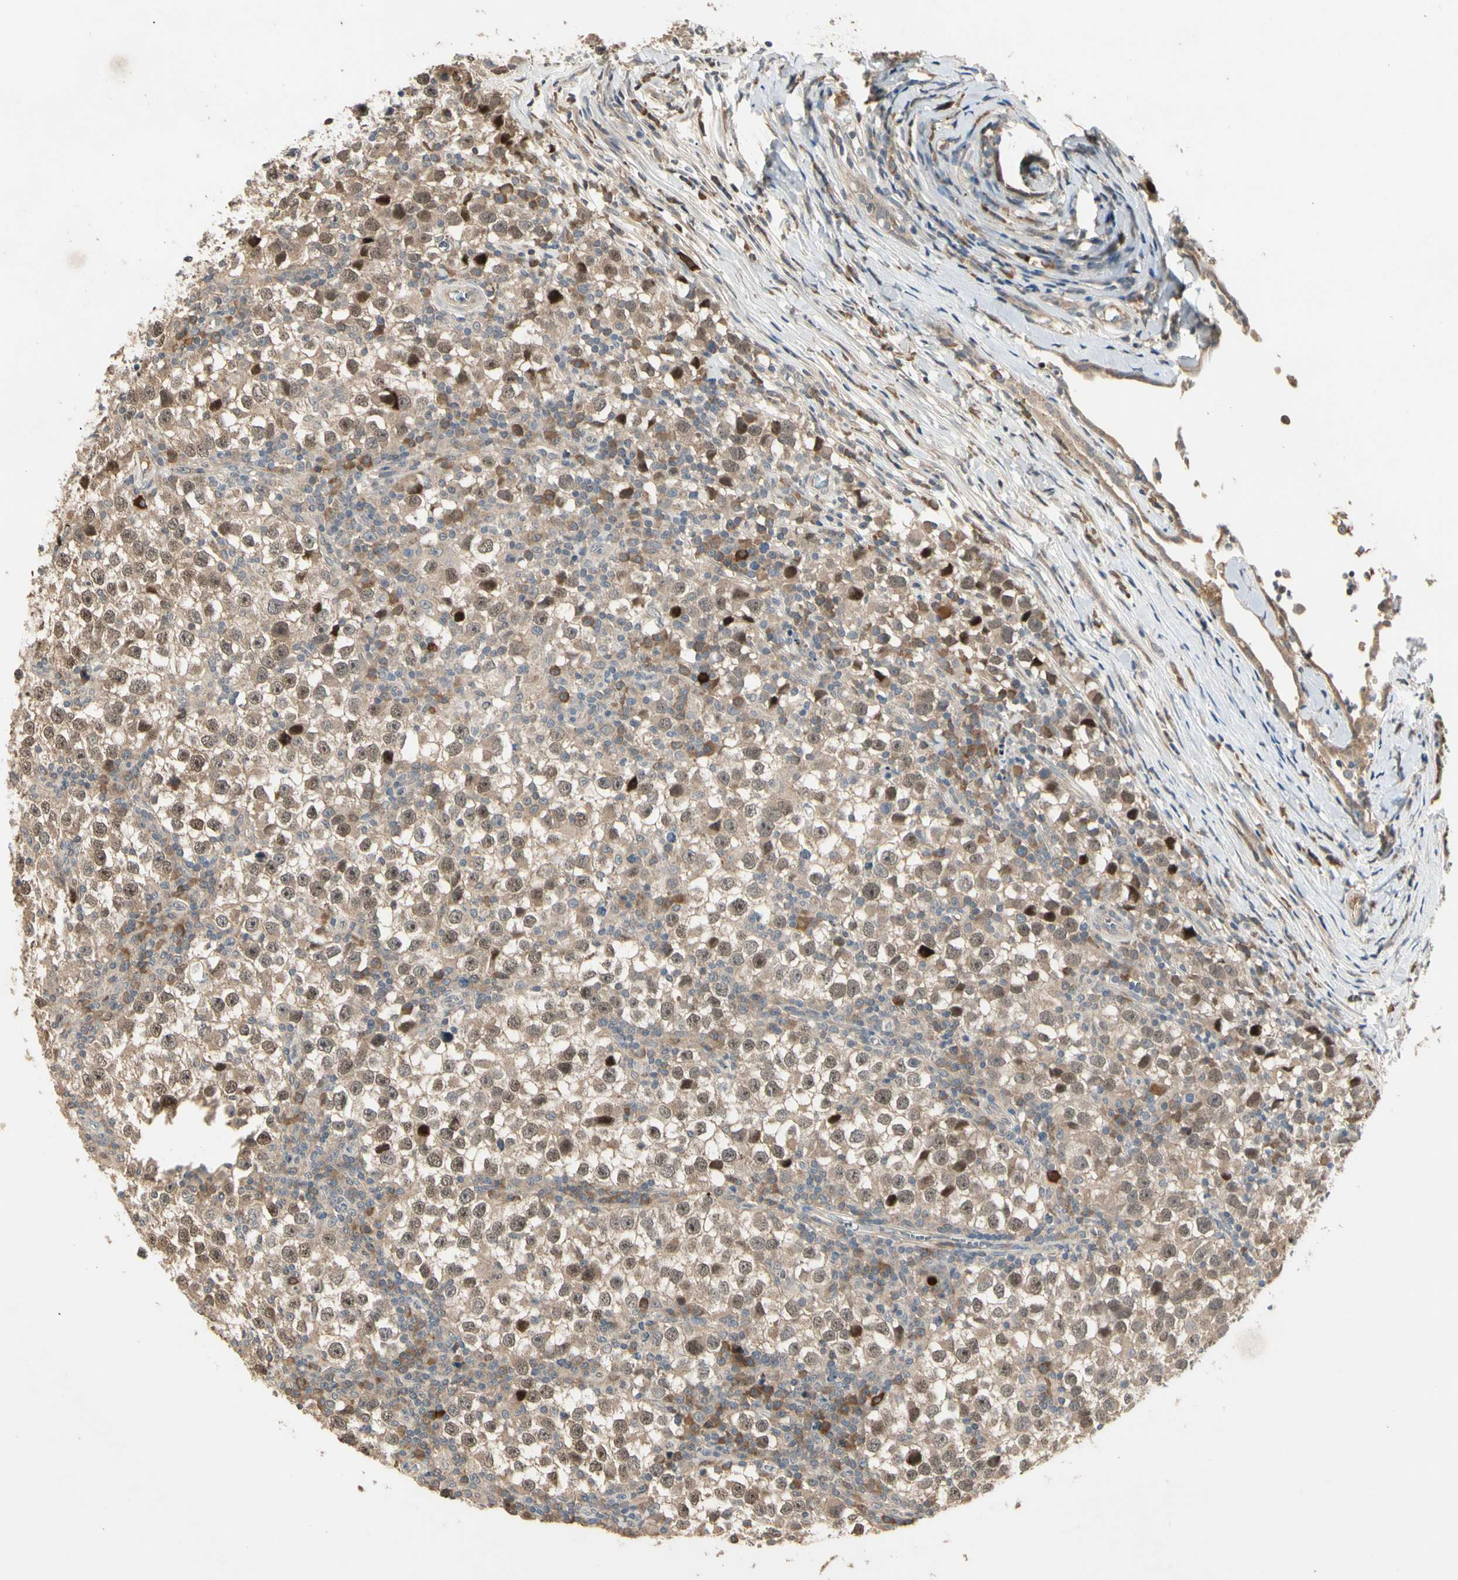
{"staining": {"intensity": "weak", "quantity": ">75%", "location": "cytoplasmic/membranous,nuclear"}, "tissue": "testis cancer", "cell_type": "Tumor cells", "image_type": "cancer", "snomed": [{"axis": "morphology", "description": "Seminoma, NOS"}, {"axis": "topography", "description": "Testis"}], "caption": "Weak cytoplasmic/membranous and nuclear protein expression is present in about >75% of tumor cells in testis seminoma.", "gene": "ATG4C", "patient": {"sex": "male", "age": 65}}